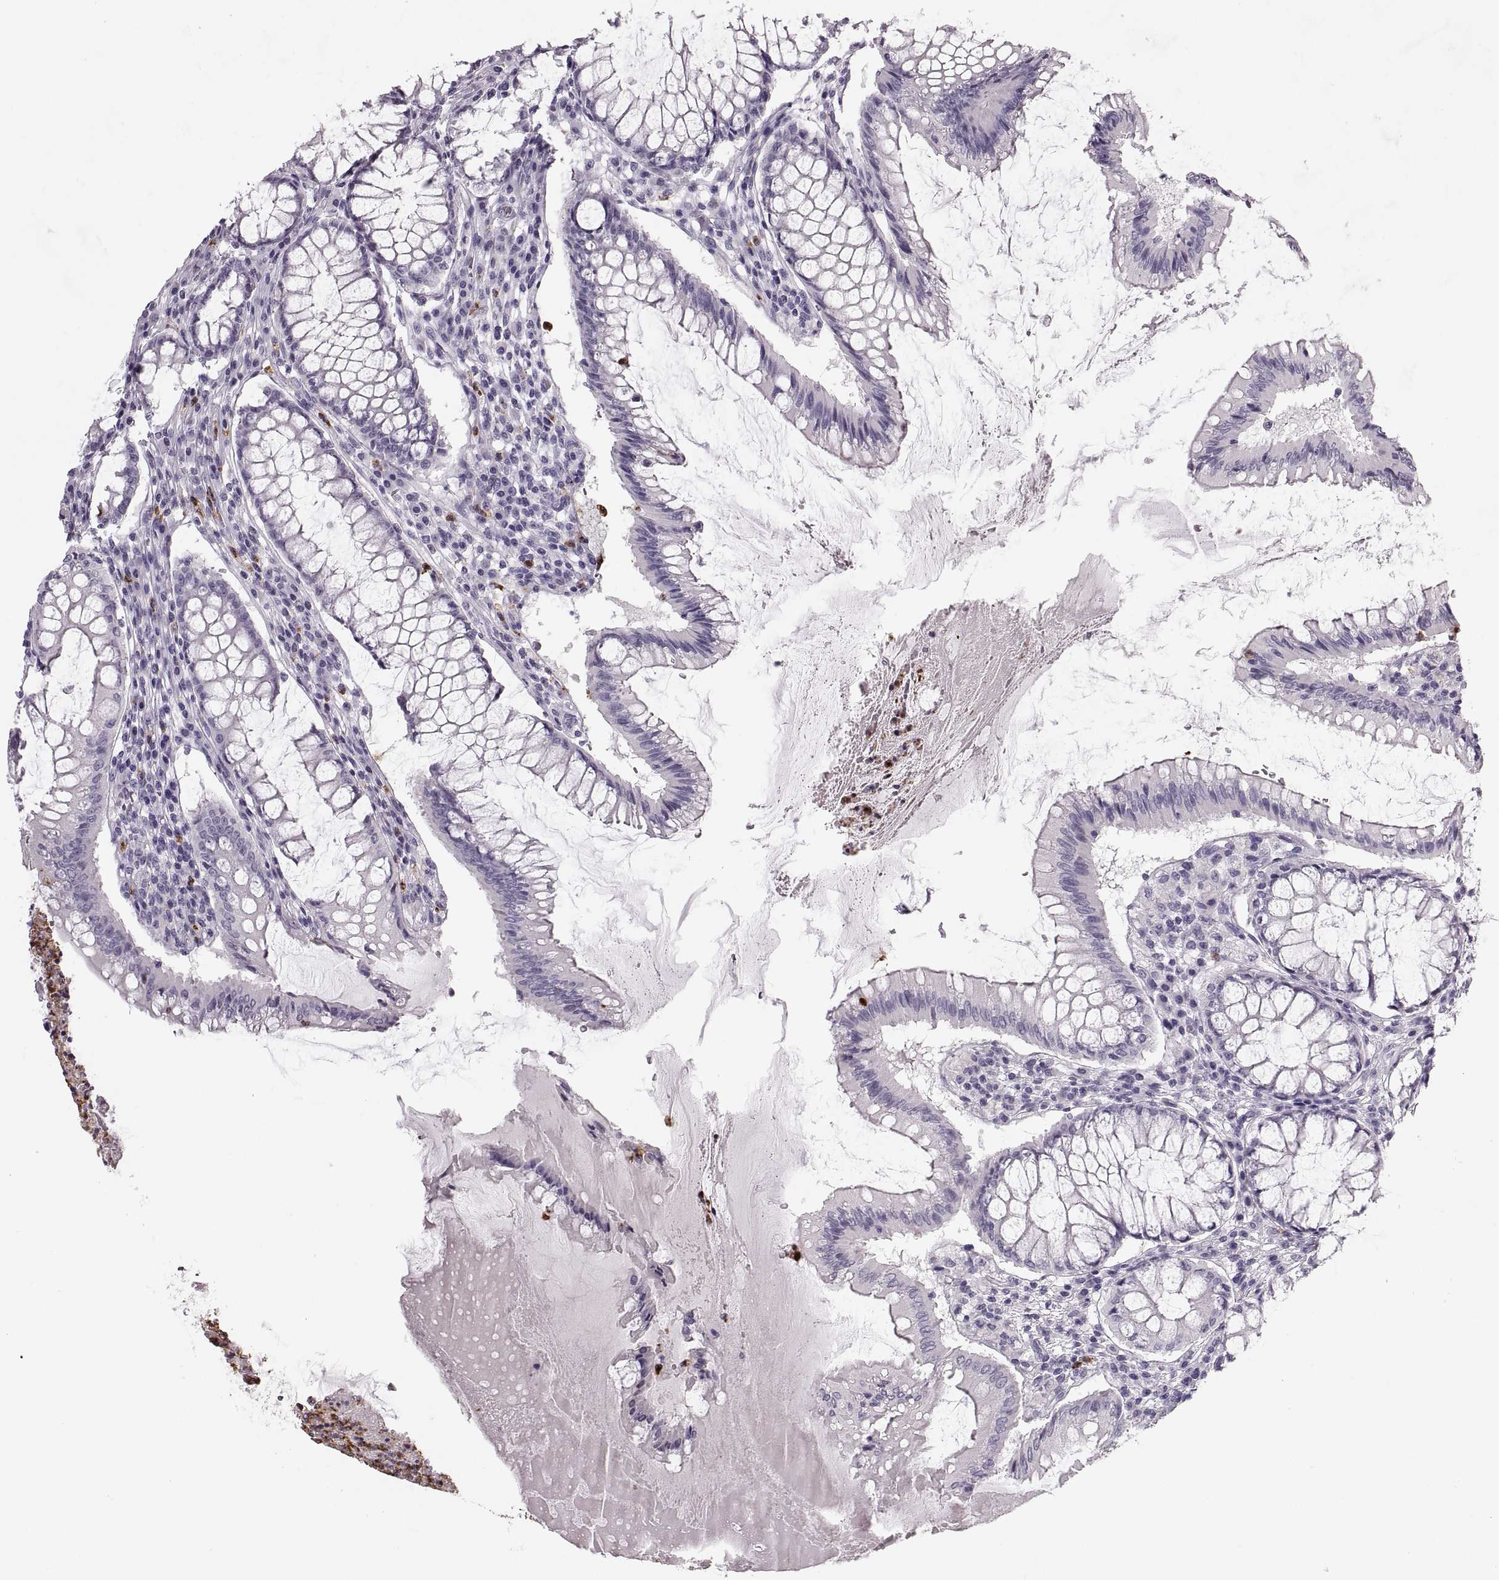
{"staining": {"intensity": "negative", "quantity": "none", "location": "none"}, "tissue": "colorectal cancer", "cell_type": "Tumor cells", "image_type": "cancer", "snomed": [{"axis": "morphology", "description": "Adenocarcinoma, NOS"}, {"axis": "topography", "description": "Colon"}], "caption": "Colorectal cancer was stained to show a protein in brown. There is no significant expression in tumor cells.", "gene": "MILR1", "patient": {"sex": "female", "age": 70}}